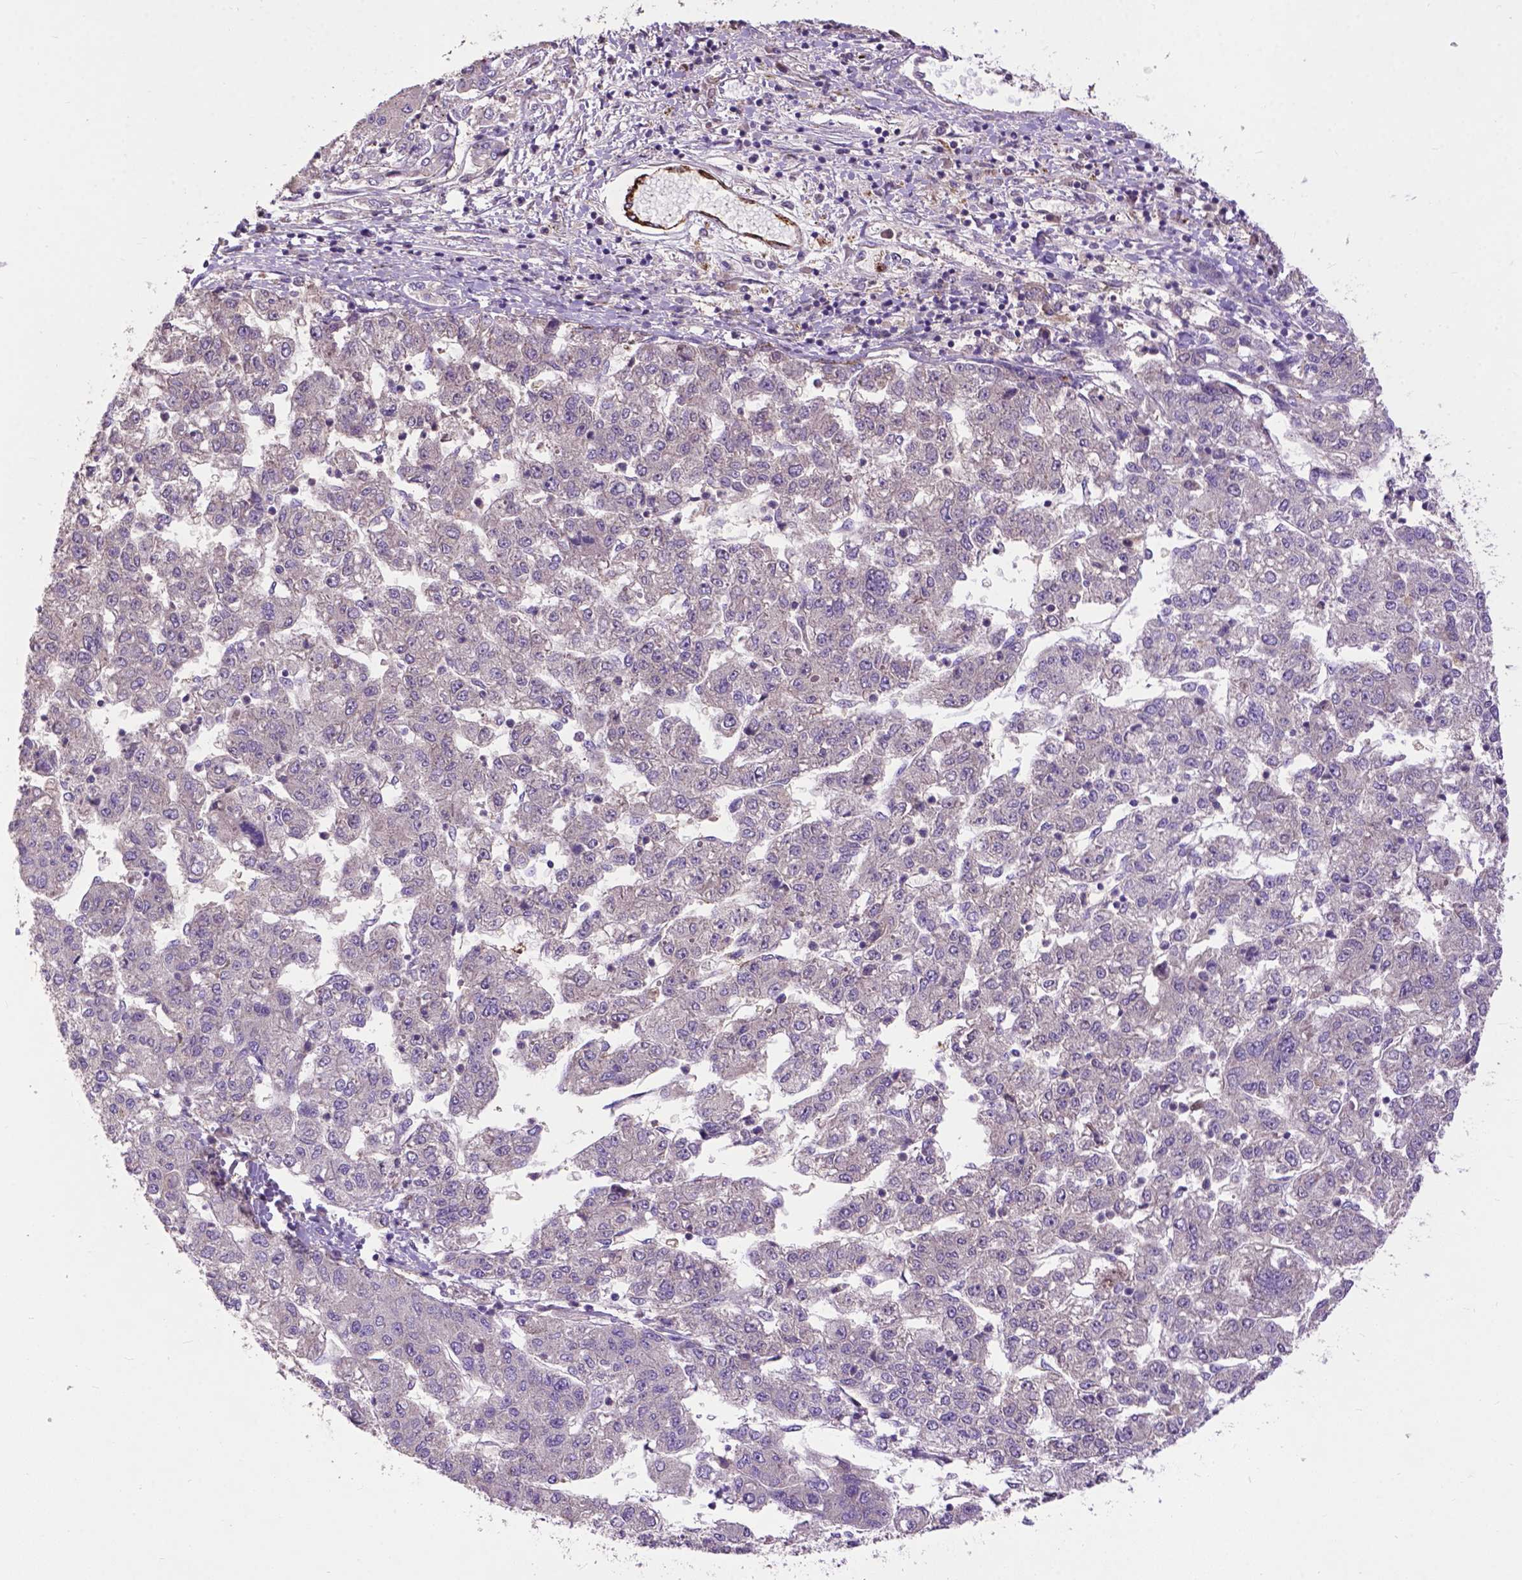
{"staining": {"intensity": "negative", "quantity": "none", "location": "none"}, "tissue": "liver cancer", "cell_type": "Tumor cells", "image_type": "cancer", "snomed": [{"axis": "morphology", "description": "Carcinoma, Hepatocellular, NOS"}, {"axis": "topography", "description": "Liver"}], "caption": "The histopathology image reveals no significant expression in tumor cells of liver hepatocellular carcinoma.", "gene": "ZNF337", "patient": {"sex": "male", "age": 56}}